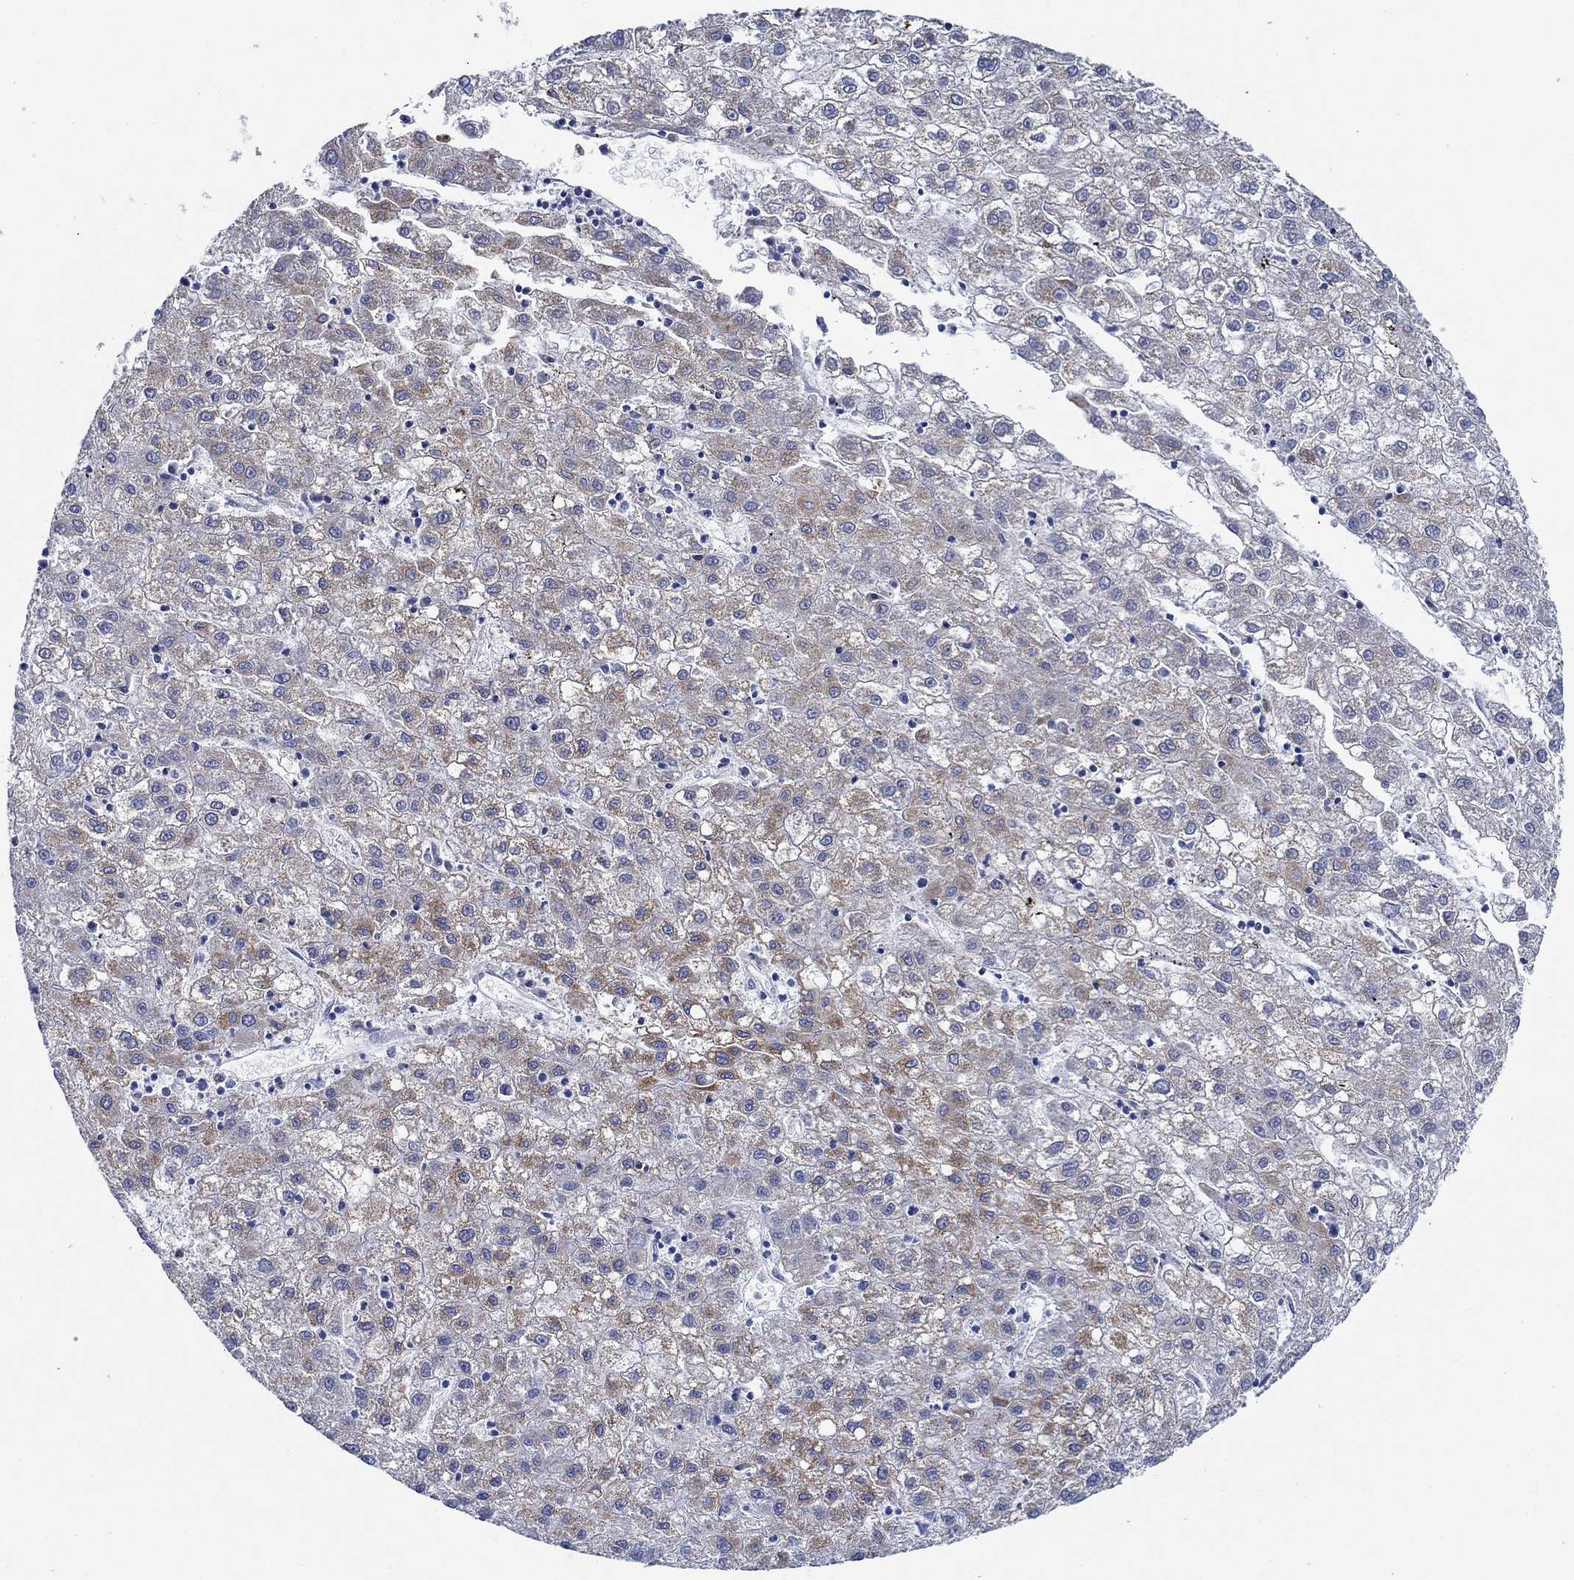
{"staining": {"intensity": "moderate", "quantity": "25%-75%", "location": "cytoplasmic/membranous"}, "tissue": "liver cancer", "cell_type": "Tumor cells", "image_type": "cancer", "snomed": [{"axis": "morphology", "description": "Carcinoma, Hepatocellular, NOS"}, {"axis": "topography", "description": "Liver"}], "caption": "DAB immunohistochemical staining of human liver hepatocellular carcinoma demonstrates moderate cytoplasmic/membranous protein staining in approximately 25%-75% of tumor cells.", "gene": "CPM", "patient": {"sex": "male", "age": 72}}